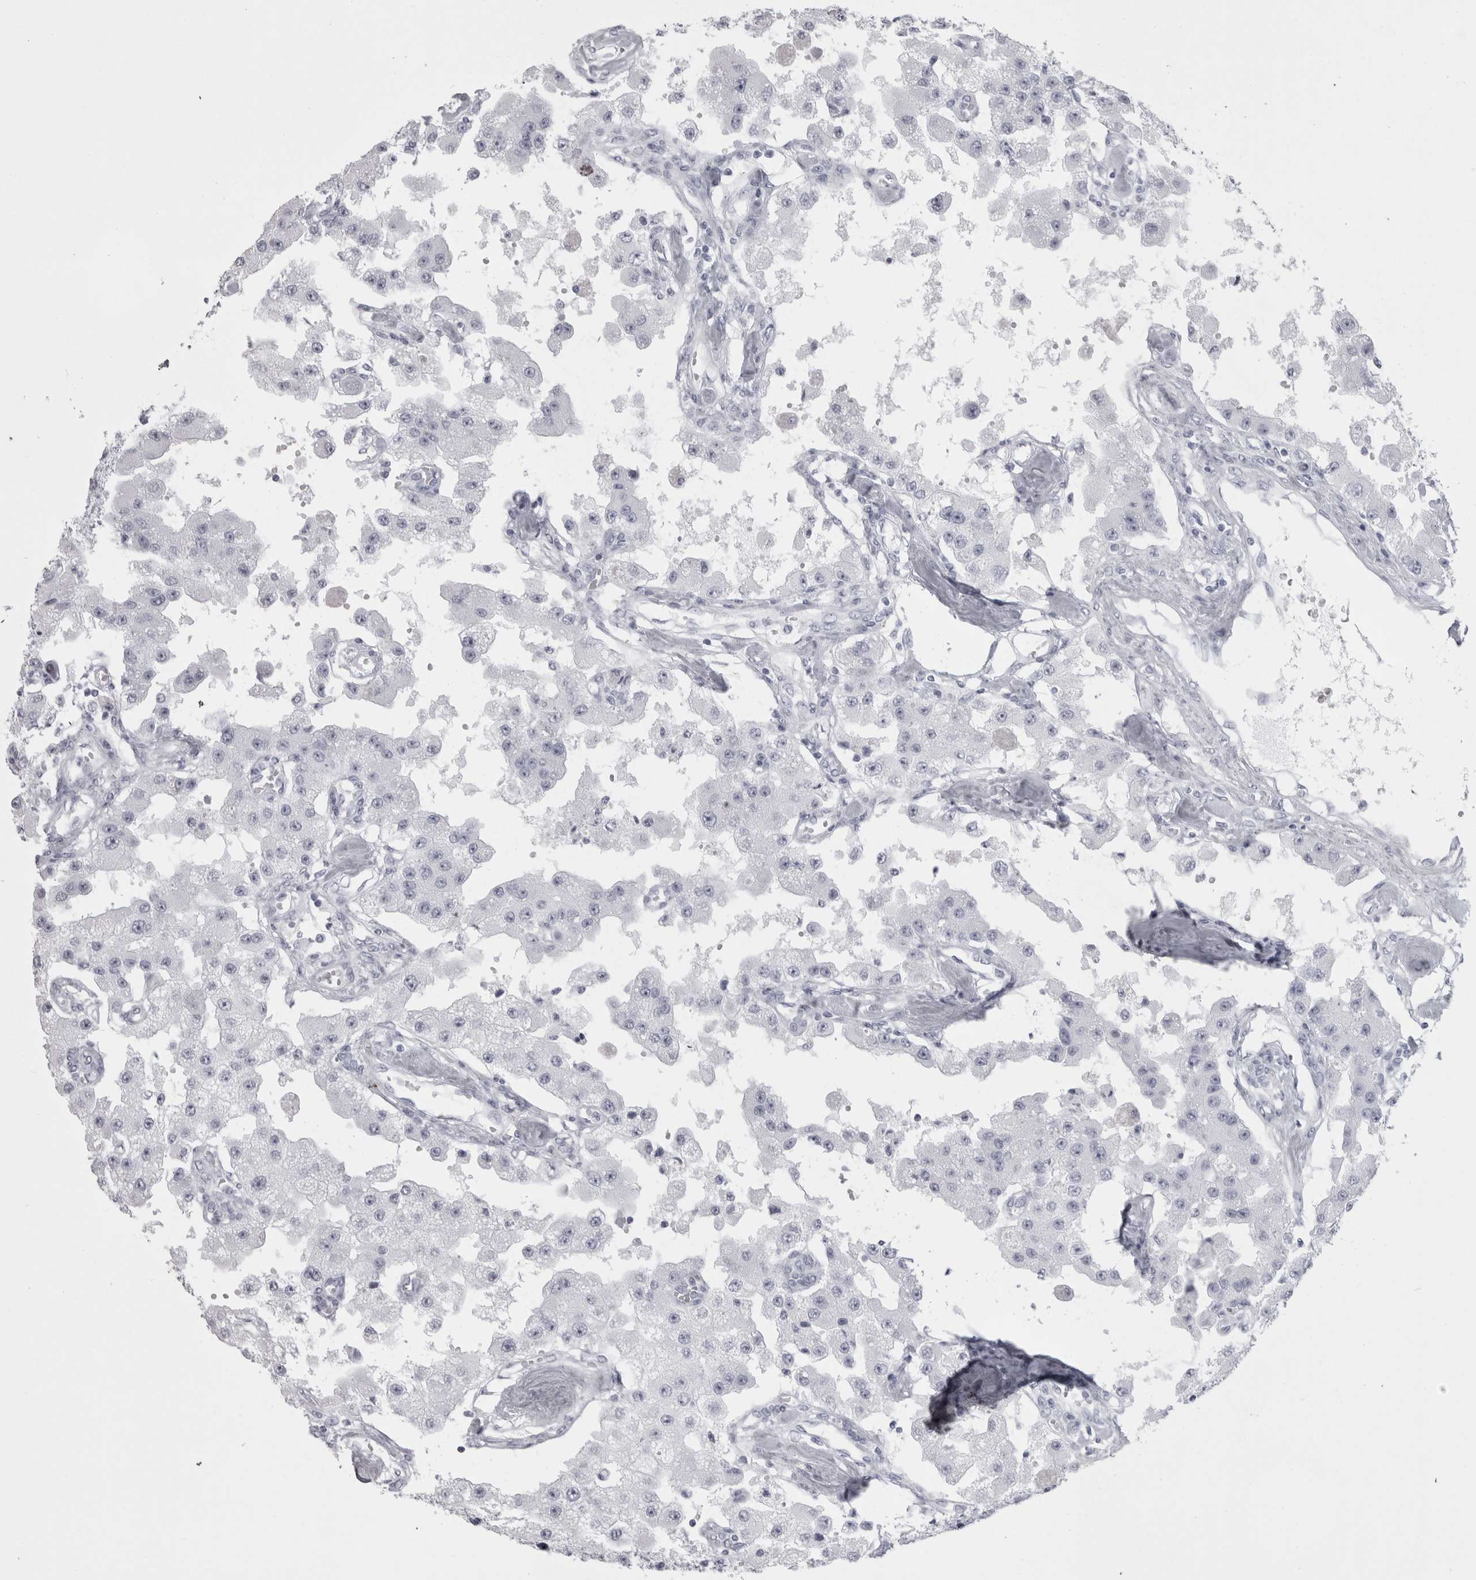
{"staining": {"intensity": "negative", "quantity": "none", "location": "none"}, "tissue": "carcinoid", "cell_type": "Tumor cells", "image_type": "cancer", "snomed": [{"axis": "morphology", "description": "Carcinoid, malignant, NOS"}, {"axis": "topography", "description": "Pancreas"}], "caption": "Protein analysis of carcinoid exhibits no significant positivity in tumor cells.", "gene": "SKAP1", "patient": {"sex": "male", "age": 41}}